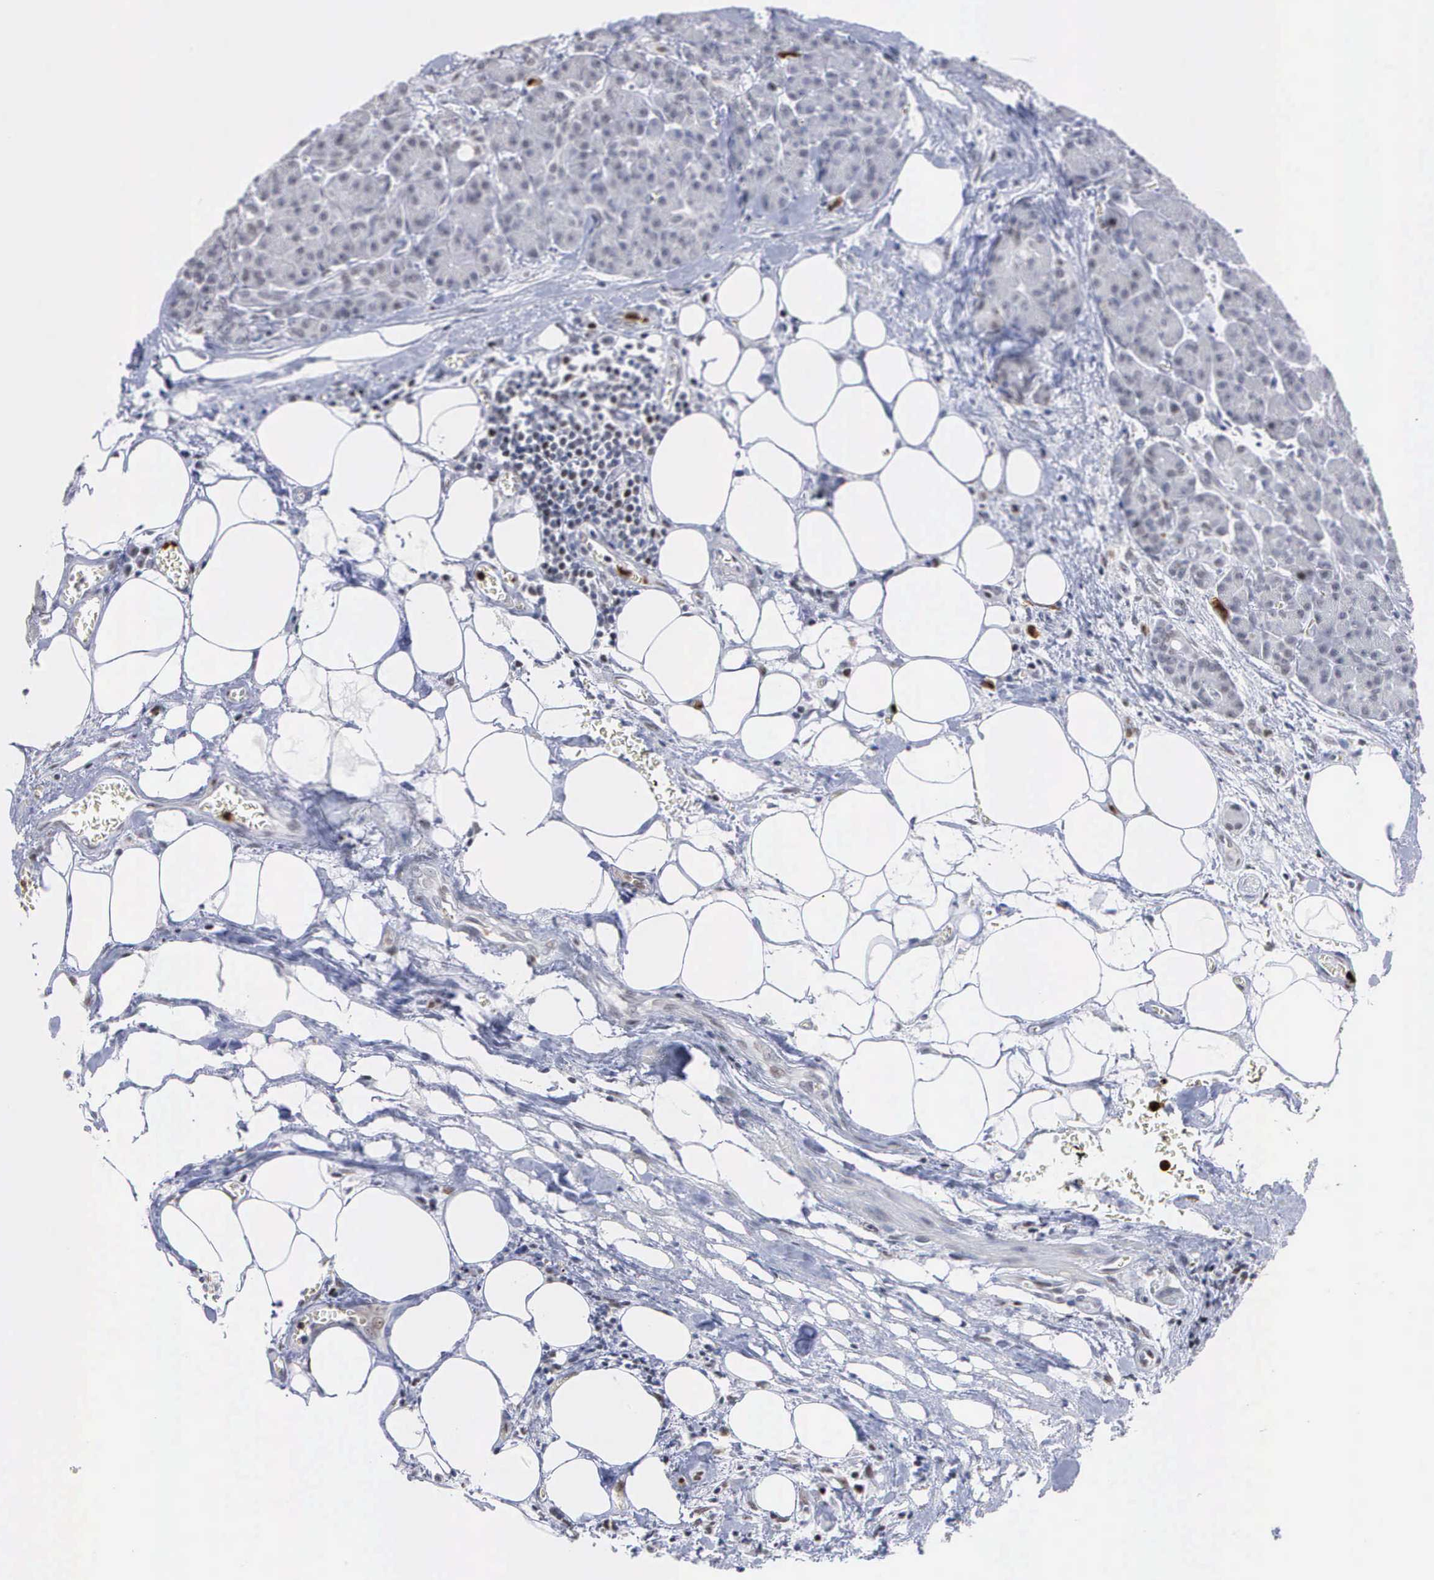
{"staining": {"intensity": "negative", "quantity": "none", "location": "none"}, "tissue": "pancreas", "cell_type": "Exocrine glandular cells", "image_type": "normal", "snomed": [{"axis": "morphology", "description": "Normal tissue, NOS"}, {"axis": "topography", "description": "Pancreas"}], "caption": "Micrograph shows no protein staining in exocrine glandular cells of unremarkable pancreas.", "gene": "SPIN3", "patient": {"sex": "male", "age": 73}}